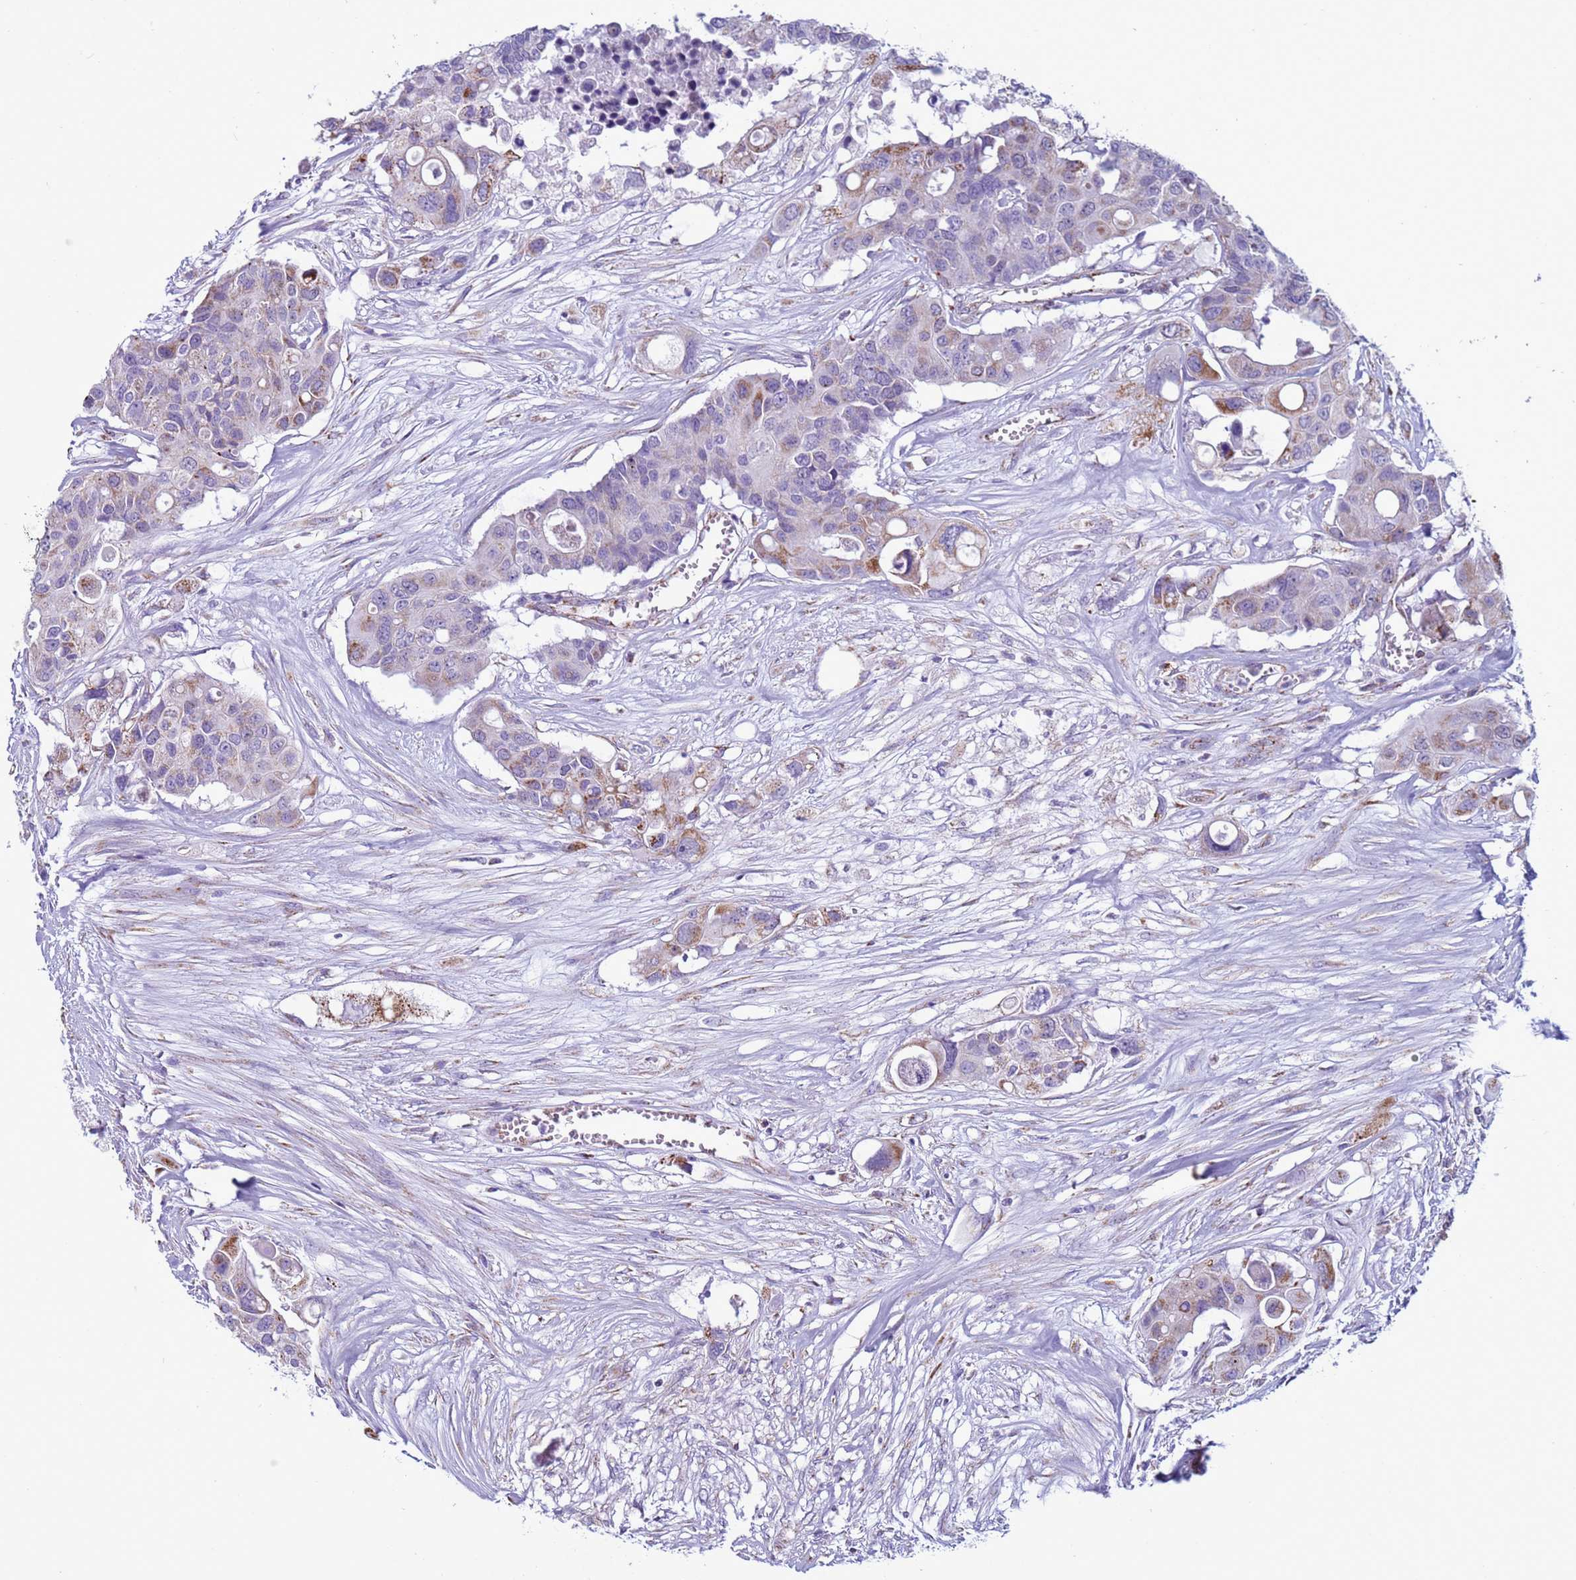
{"staining": {"intensity": "moderate", "quantity": "25%-75%", "location": "cytoplasmic/membranous"}, "tissue": "colorectal cancer", "cell_type": "Tumor cells", "image_type": "cancer", "snomed": [{"axis": "morphology", "description": "Adenocarcinoma, NOS"}, {"axis": "topography", "description": "Colon"}], "caption": "Adenocarcinoma (colorectal) stained for a protein reveals moderate cytoplasmic/membranous positivity in tumor cells.", "gene": "NCALD", "patient": {"sex": "male", "age": 77}}